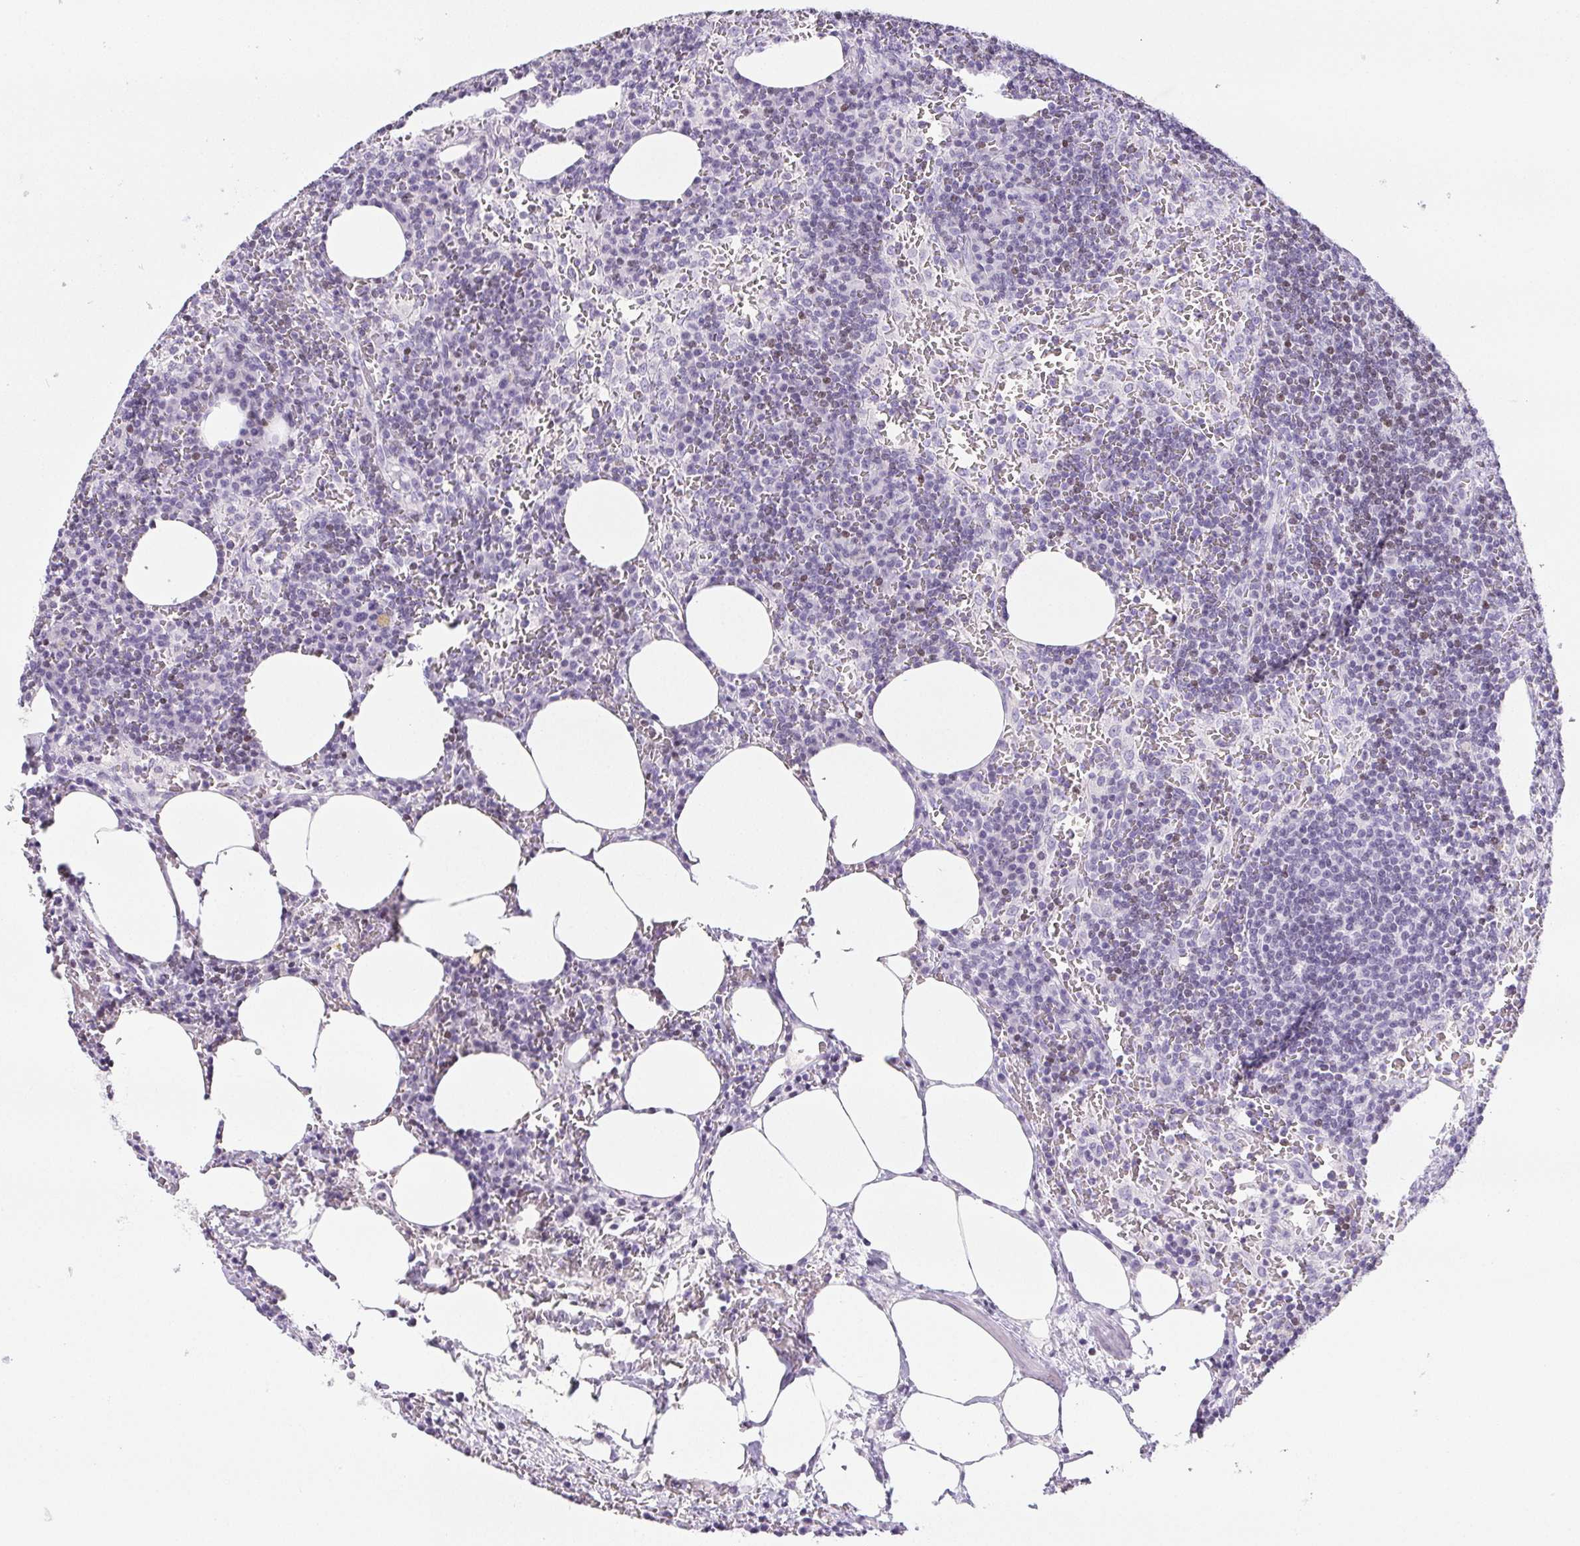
{"staining": {"intensity": "moderate", "quantity": "<25%", "location": "nuclear"}, "tissue": "lymph node", "cell_type": "Non-germinal center cells", "image_type": "normal", "snomed": [{"axis": "morphology", "description": "Normal tissue, NOS"}, {"axis": "topography", "description": "Lymph node"}], "caption": "IHC photomicrograph of benign lymph node: lymph node stained using immunohistochemistry (IHC) reveals low levels of moderate protein expression localized specifically in the nuclear of non-germinal center cells, appearing as a nuclear brown color.", "gene": "BEND2", "patient": {"sex": "male", "age": 67}}